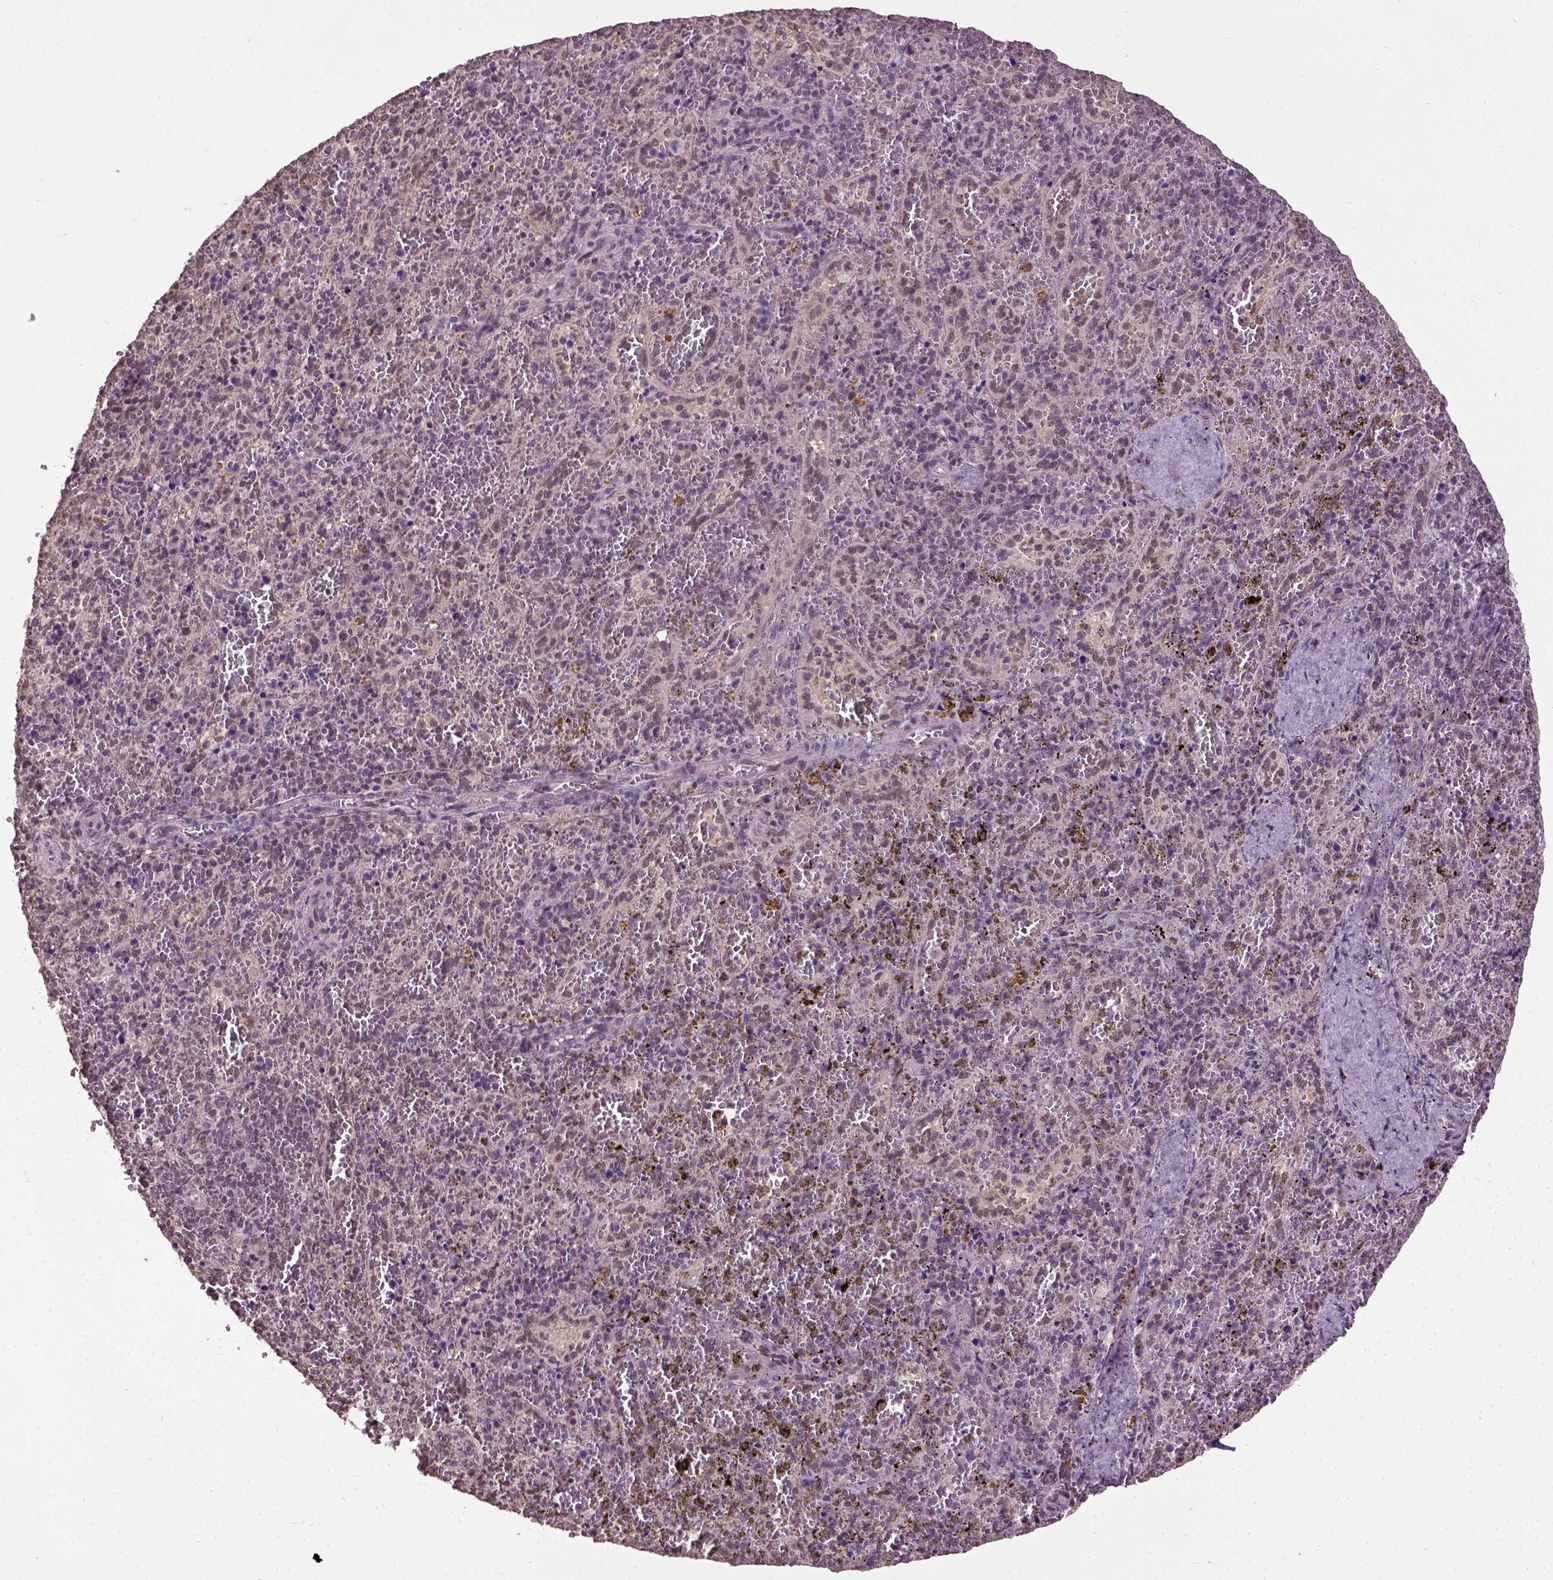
{"staining": {"intensity": "moderate", "quantity": "25%-75%", "location": "nuclear"}, "tissue": "spleen", "cell_type": "Cells in red pulp", "image_type": "normal", "snomed": [{"axis": "morphology", "description": "Normal tissue, NOS"}, {"axis": "topography", "description": "Spleen"}], "caption": "Moderate nuclear protein positivity is identified in about 25%-75% of cells in red pulp in spleen. (DAB = brown stain, brightfield microscopy at high magnification).", "gene": "UBA3", "patient": {"sex": "female", "age": 50}}